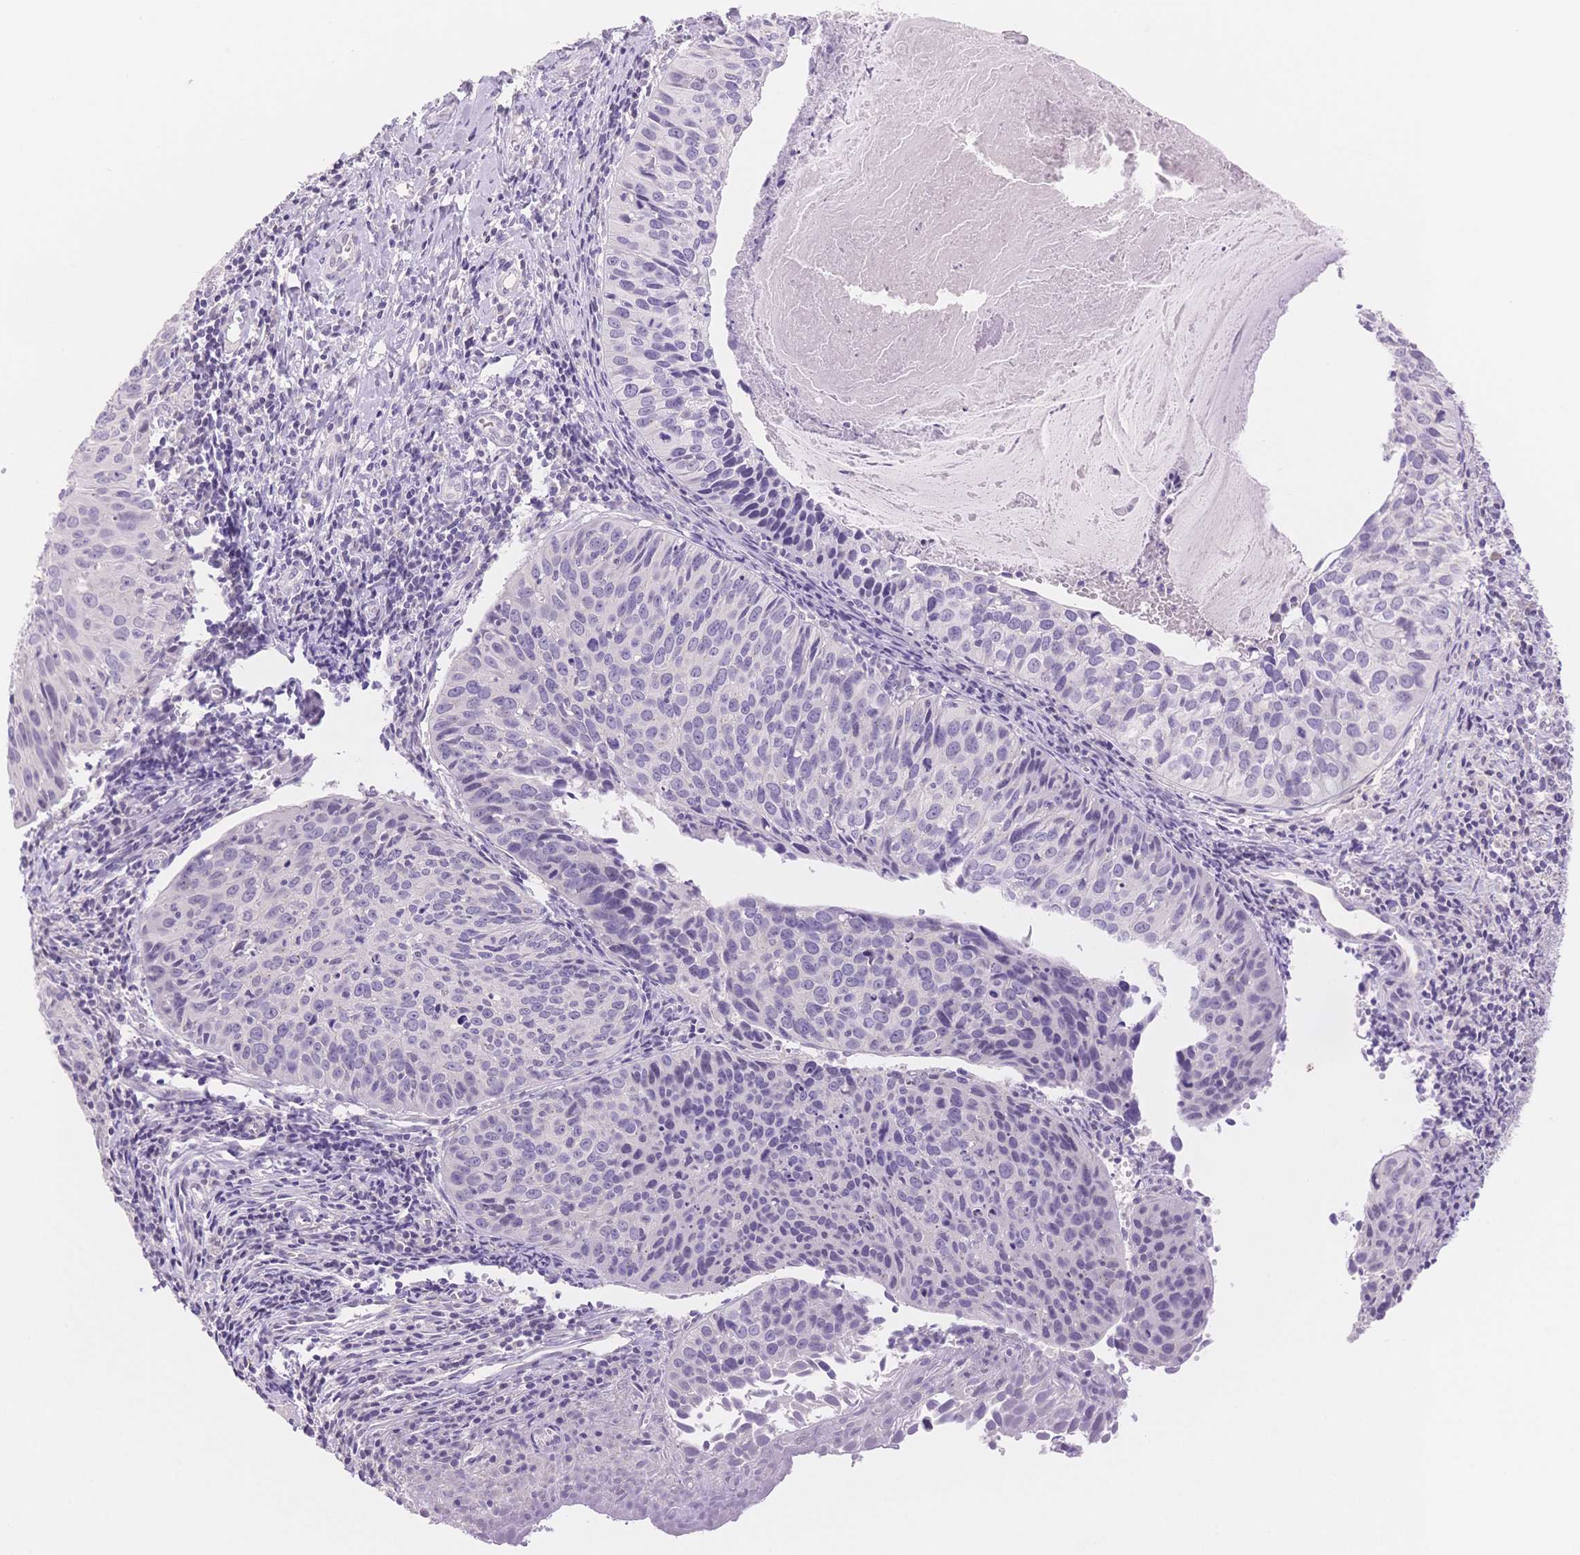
{"staining": {"intensity": "negative", "quantity": "none", "location": "none"}, "tissue": "cervical cancer", "cell_type": "Tumor cells", "image_type": "cancer", "snomed": [{"axis": "morphology", "description": "Squamous cell carcinoma, NOS"}, {"axis": "topography", "description": "Cervix"}], "caption": "Tumor cells are negative for protein expression in human squamous cell carcinoma (cervical).", "gene": "MYOM1", "patient": {"sex": "female", "age": 31}}